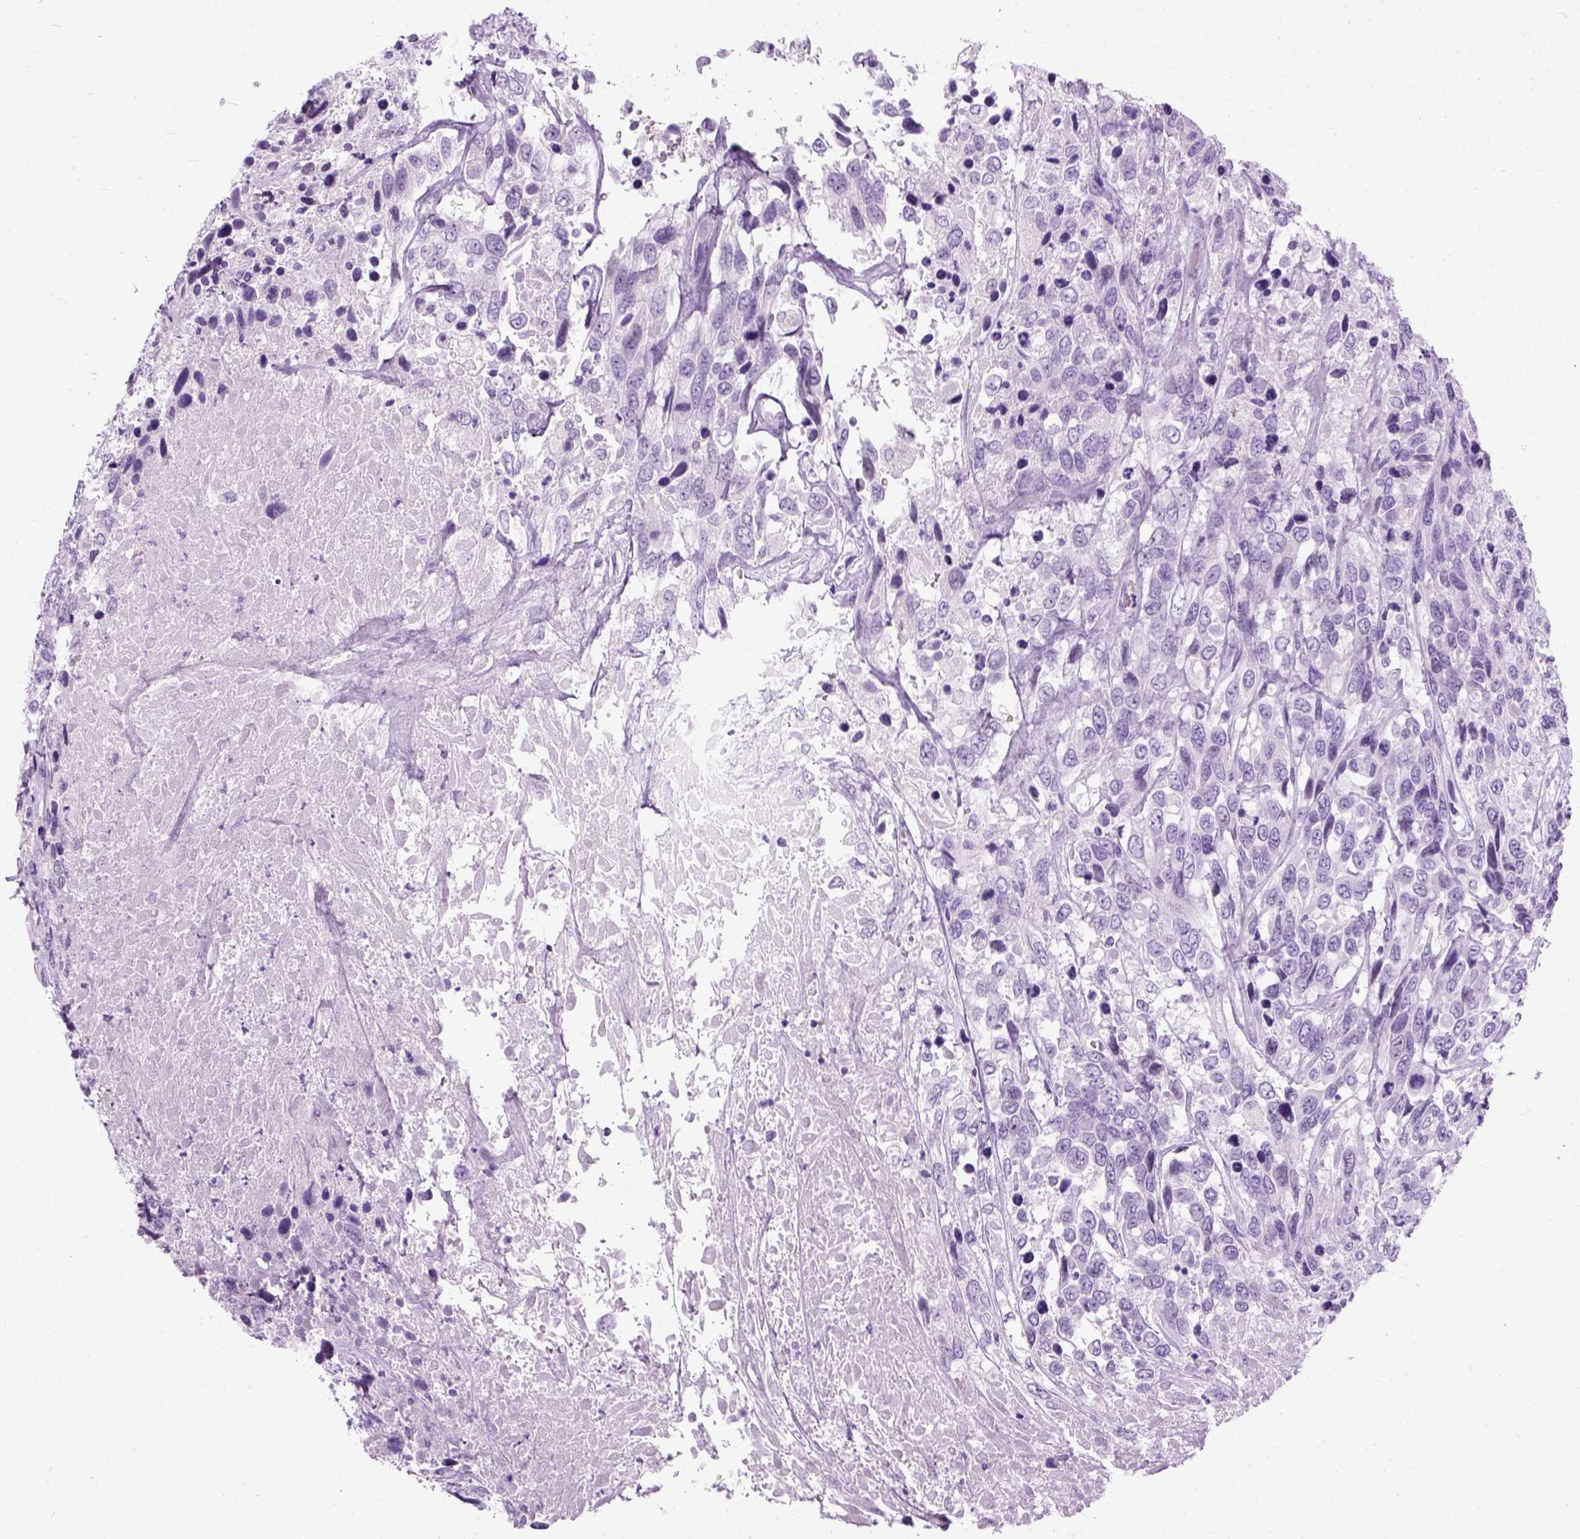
{"staining": {"intensity": "negative", "quantity": "none", "location": "none"}, "tissue": "urothelial cancer", "cell_type": "Tumor cells", "image_type": "cancer", "snomed": [{"axis": "morphology", "description": "Urothelial carcinoma, High grade"}, {"axis": "topography", "description": "Urinary bladder"}], "caption": "The micrograph shows no staining of tumor cells in urothelial cancer.", "gene": "AXDND1", "patient": {"sex": "female", "age": 70}}